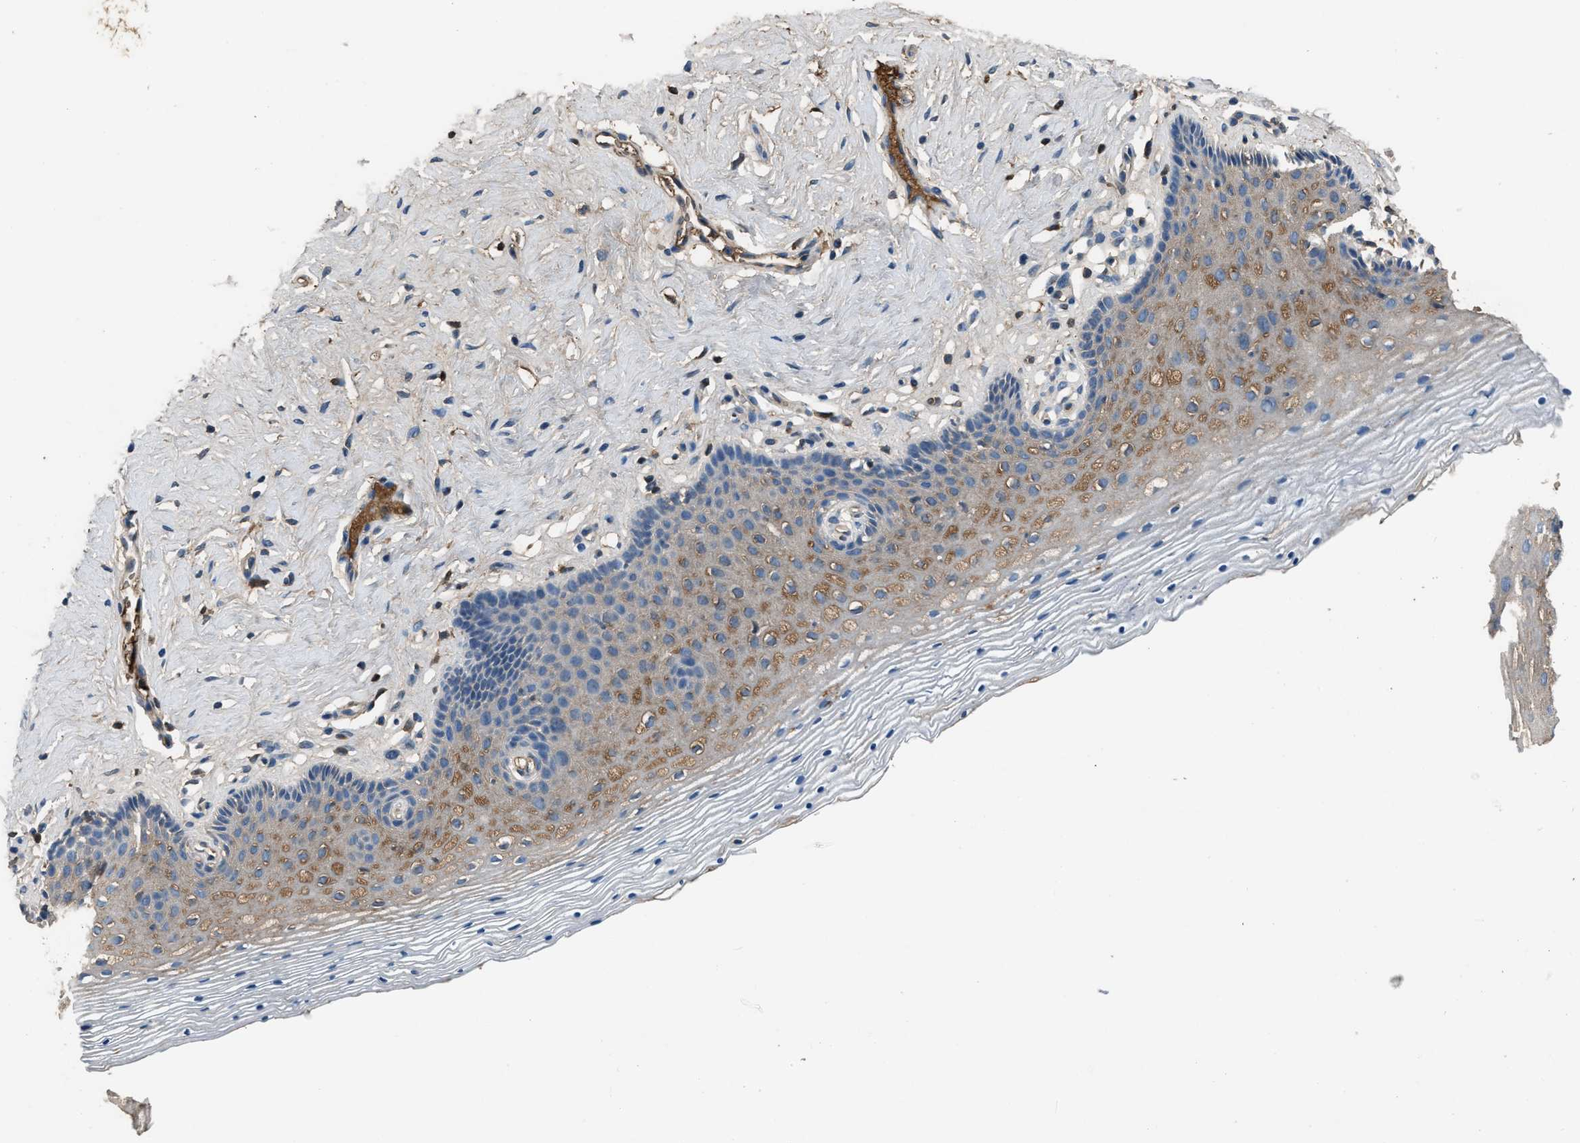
{"staining": {"intensity": "moderate", "quantity": "<25%", "location": "cytoplasmic/membranous"}, "tissue": "vagina", "cell_type": "Squamous epithelial cells", "image_type": "normal", "snomed": [{"axis": "morphology", "description": "Normal tissue, NOS"}, {"axis": "topography", "description": "Vagina"}], "caption": "Immunohistochemistry (IHC) histopathology image of unremarkable vagina: human vagina stained using immunohistochemistry reveals low levels of moderate protein expression localized specifically in the cytoplasmic/membranous of squamous epithelial cells, appearing as a cytoplasmic/membranous brown color.", "gene": "STC1", "patient": {"sex": "female", "age": 32}}